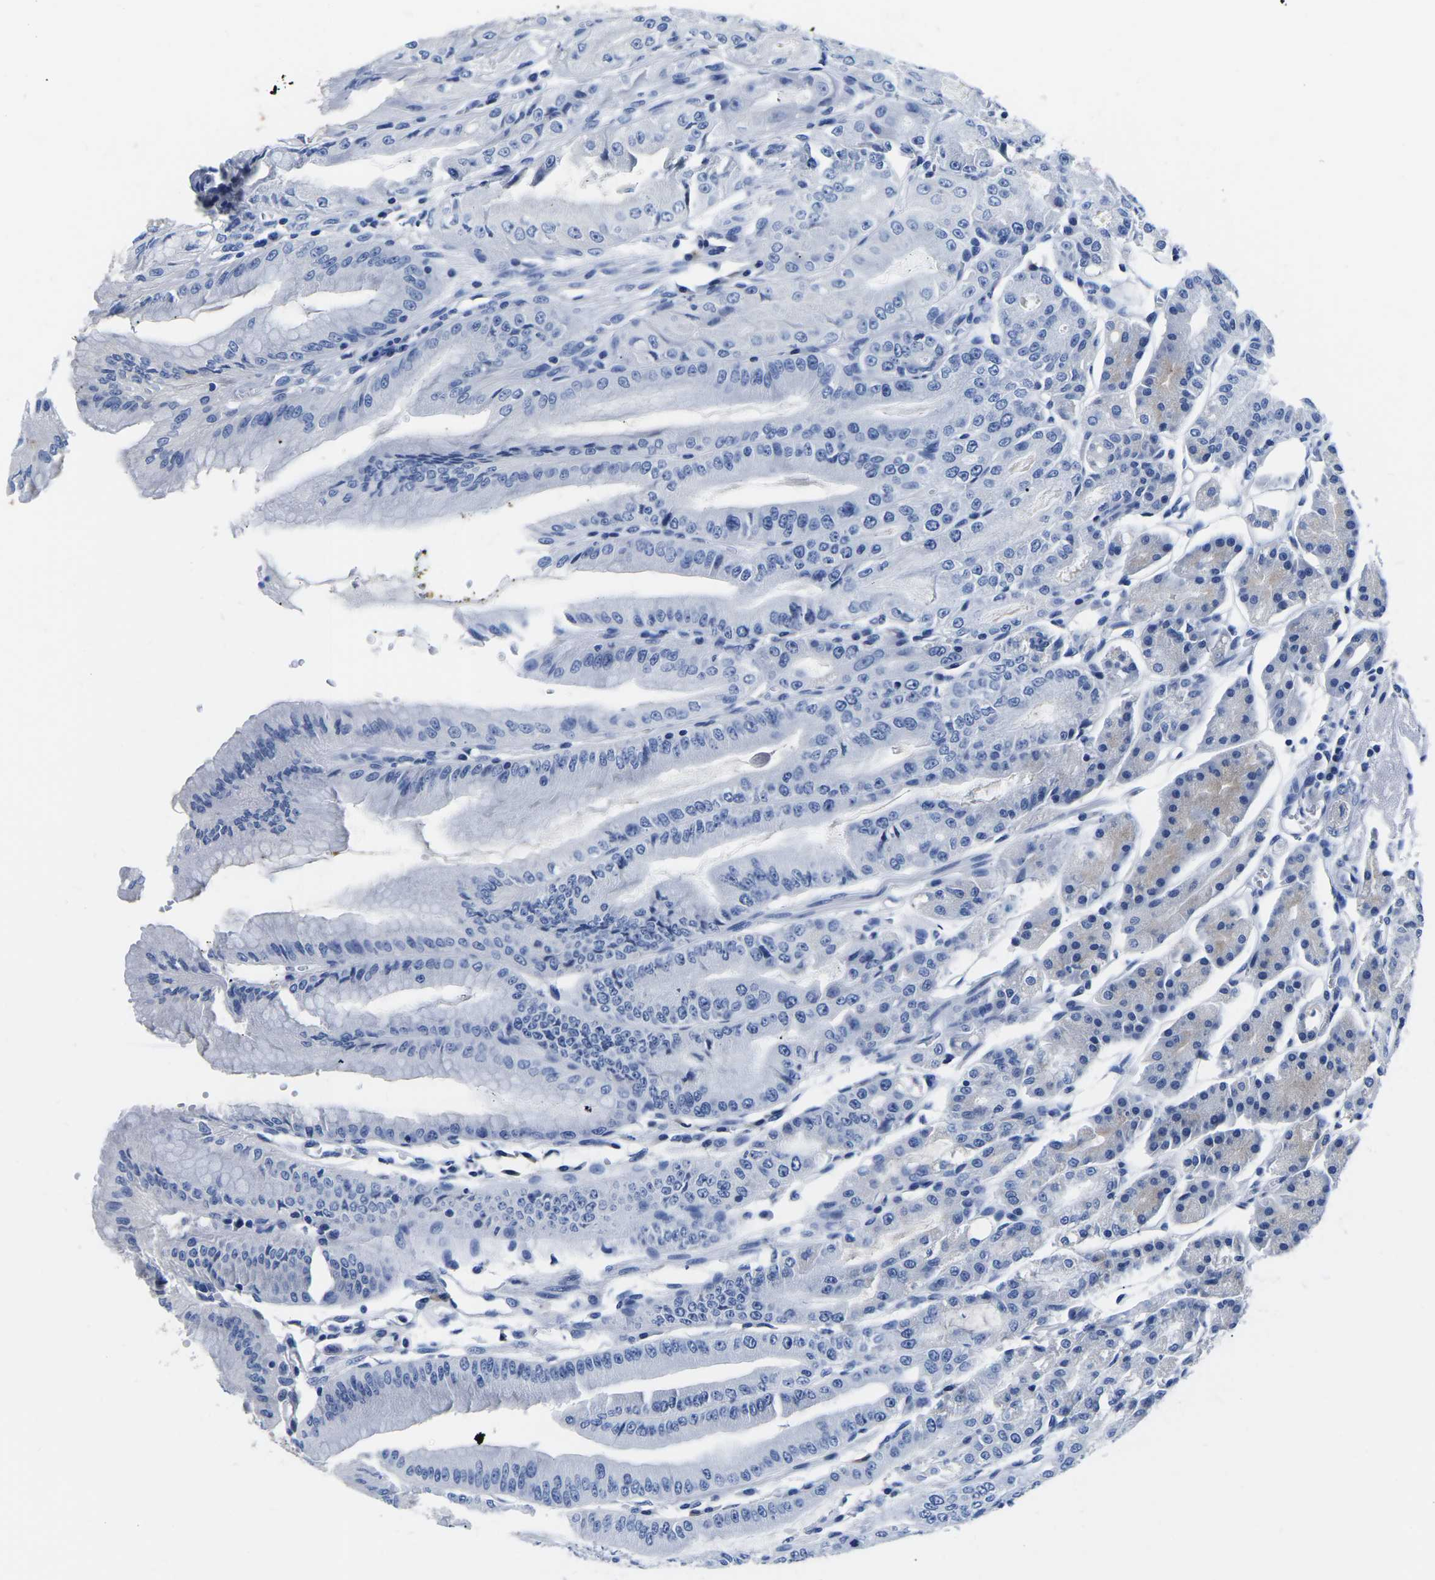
{"staining": {"intensity": "negative", "quantity": "none", "location": "none"}, "tissue": "stomach", "cell_type": "Glandular cells", "image_type": "normal", "snomed": [{"axis": "morphology", "description": "Normal tissue, NOS"}, {"axis": "topography", "description": "Stomach, lower"}], "caption": "DAB (3,3'-diaminobenzidine) immunohistochemical staining of normal stomach demonstrates no significant positivity in glandular cells.", "gene": "CYP1A2", "patient": {"sex": "male", "age": 71}}